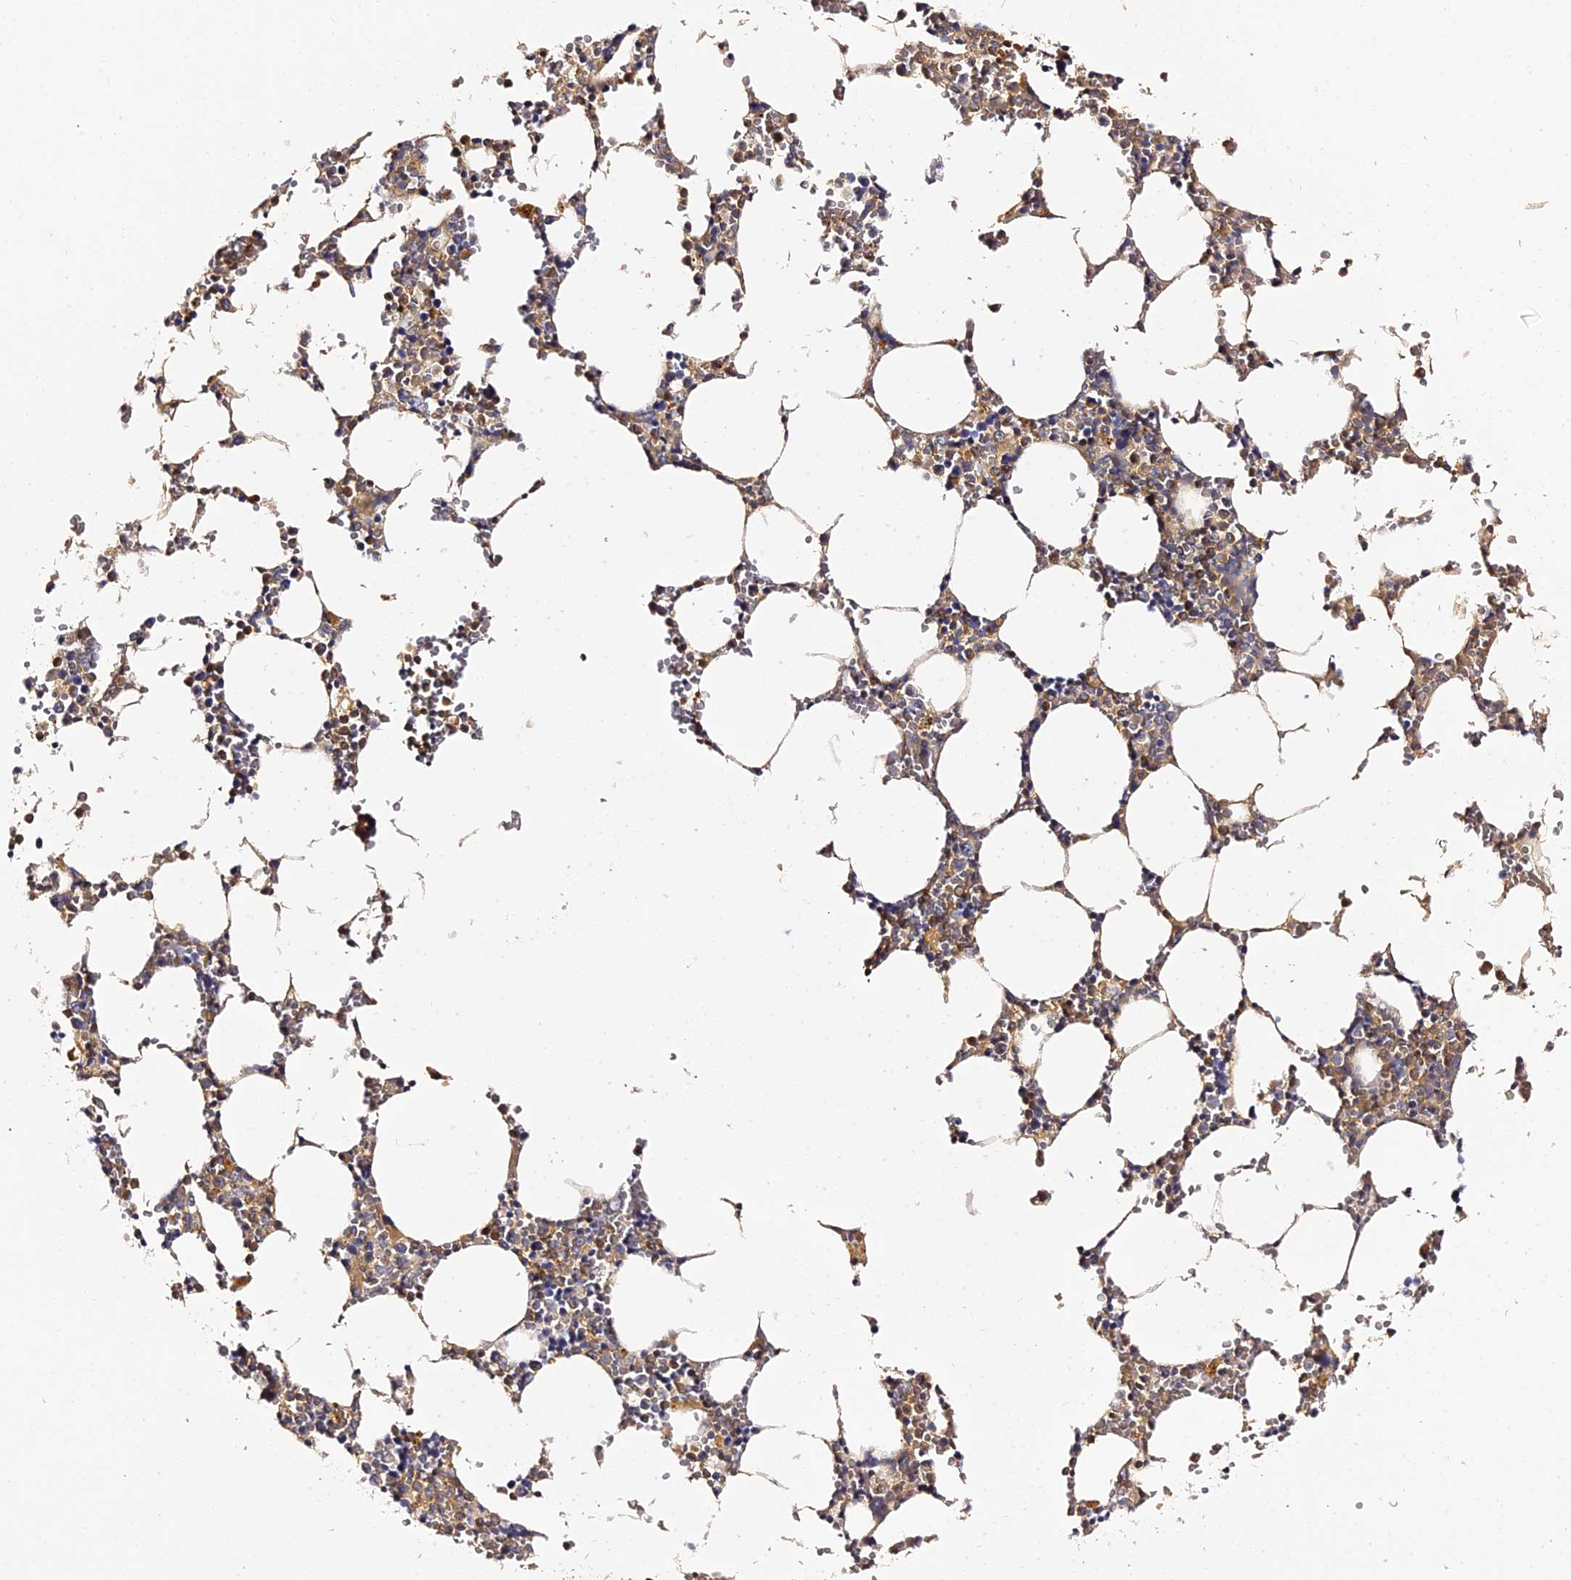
{"staining": {"intensity": "moderate", "quantity": "<25%", "location": "cytoplasmic/membranous"}, "tissue": "bone marrow", "cell_type": "Hematopoietic cells", "image_type": "normal", "snomed": [{"axis": "morphology", "description": "Normal tissue, NOS"}, {"axis": "topography", "description": "Bone marrow"}], "caption": "Hematopoietic cells exhibit low levels of moderate cytoplasmic/membranous expression in about <25% of cells in benign human bone marrow. (Stains: DAB in brown, nuclei in blue, Microscopy: brightfield microscopy at high magnification).", "gene": "TRPV2", "patient": {"sex": "female", "age": 64}}